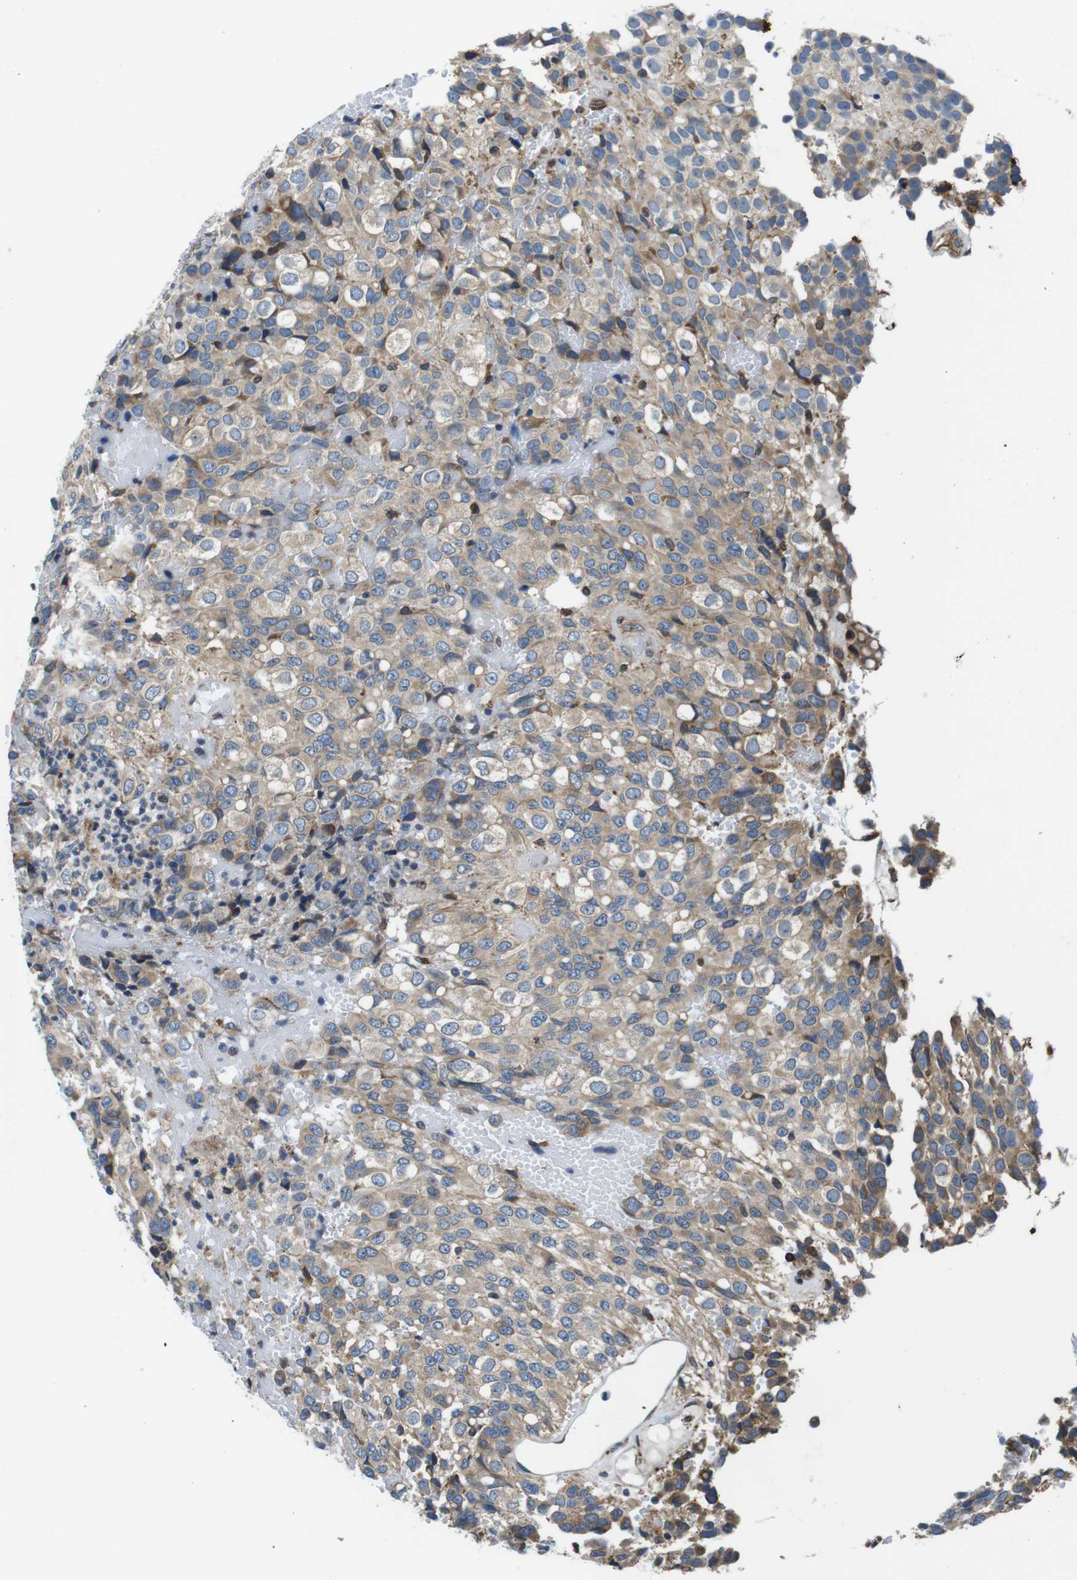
{"staining": {"intensity": "weak", "quantity": ">75%", "location": "cytoplasmic/membranous"}, "tissue": "glioma", "cell_type": "Tumor cells", "image_type": "cancer", "snomed": [{"axis": "morphology", "description": "Glioma, malignant, High grade"}, {"axis": "topography", "description": "Brain"}], "caption": "Immunohistochemistry (IHC) of glioma demonstrates low levels of weak cytoplasmic/membranous positivity in approximately >75% of tumor cells.", "gene": "UGGT1", "patient": {"sex": "male", "age": 32}}